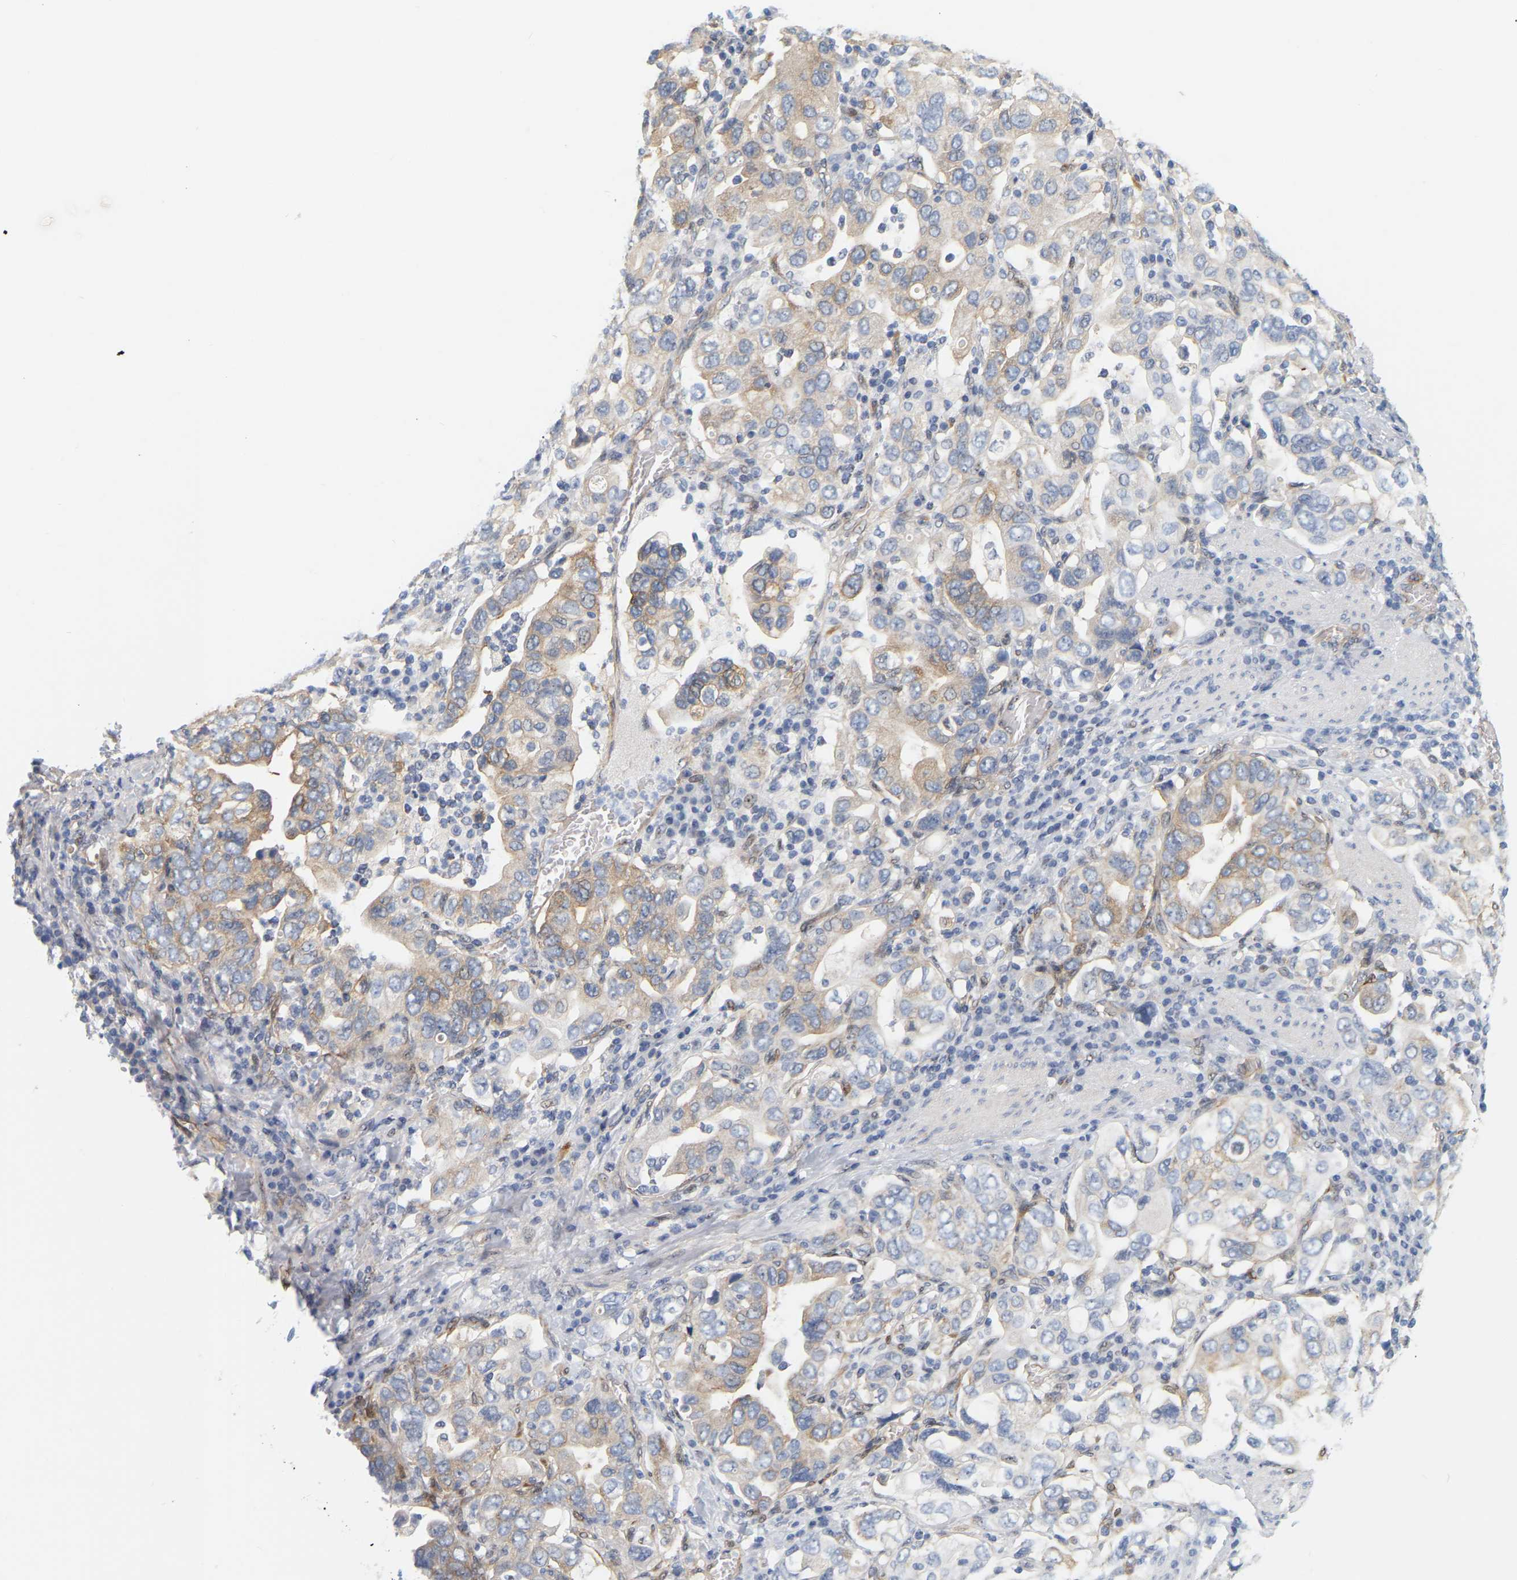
{"staining": {"intensity": "weak", "quantity": "25%-75%", "location": "cytoplasmic/membranous"}, "tissue": "stomach cancer", "cell_type": "Tumor cells", "image_type": "cancer", "snomed": [{"axis": "morphology", "description": "Adenocarcinoma, NOS"}, {"axis": "topography", "description": "Stomach, upper"}], "caption": "Approximately 25%-75% of tumor cells in stomach cancer reveal weak cytoplasmic/membranous protein staining as visualized by brown immunohistochemical staining.", "gene": "RAPH1", "patient": {"sex": "male", "age": 62}}